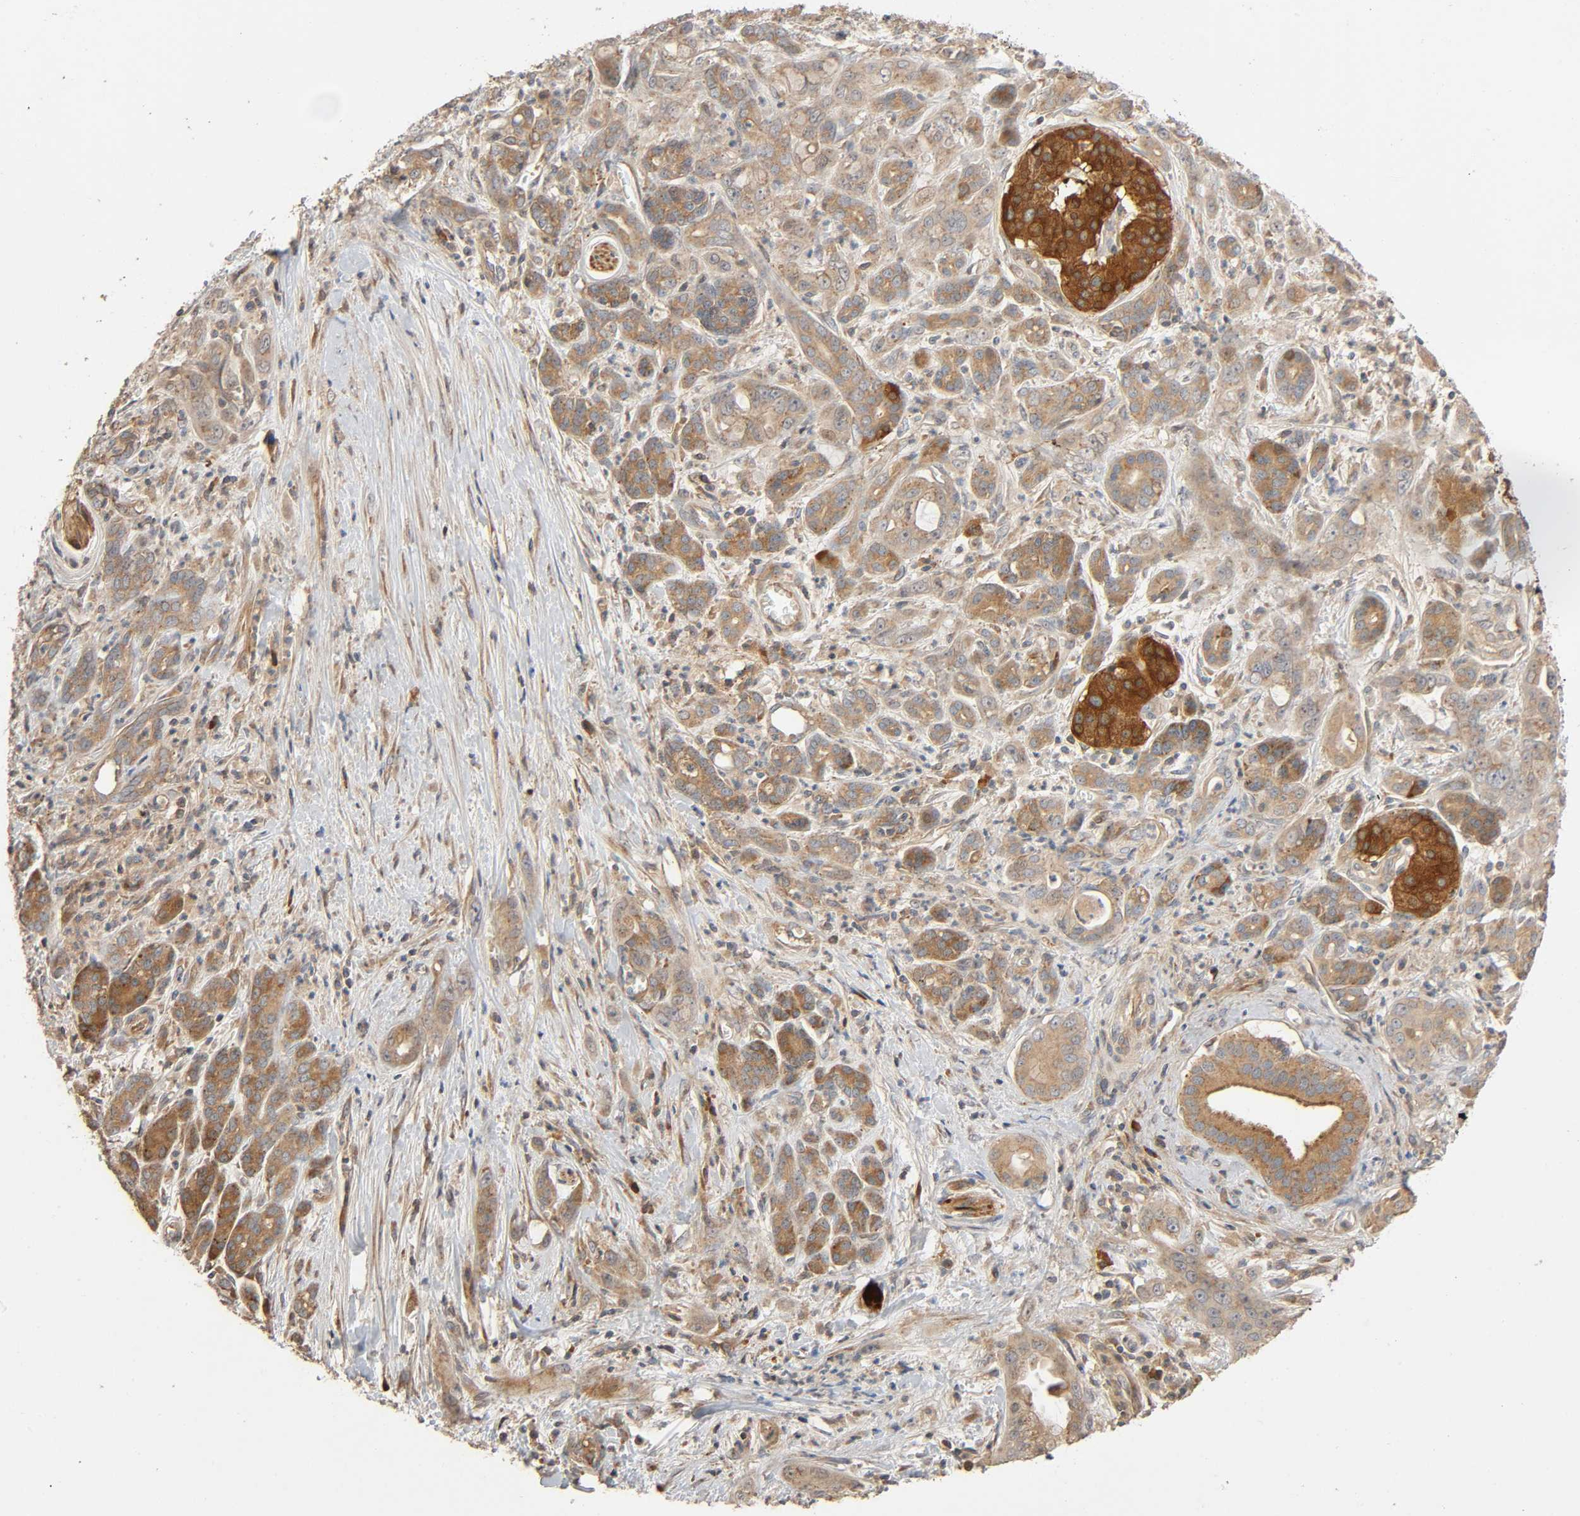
{"staining": {"intensity": "weak", "quantity": ">75%", "location": "cytoplasmic/membranous"}, "tissue": "pancreatic cancer", "cell_type": "Tumor cells", "image_type": "cancer", "snomed": [{"axis": "morphology", "description": "Adenocarcinoma, NOS"}, {"axis": "topography", "description": "Pancreas"}], "caption": "IHC of human adenocarcinoma (pancreatic) exhibits low levels of weak cytoplasmic/membranous expression in approximately >75% of tumor cells. Using DAB (3,3'-diaminobenzidine) (brown) and hematoxylin (blue) stains, captured at high magnification using brightfield microscopy.", "gene": "SGSM1", "patient": {"sex": "male", "age": 59}}